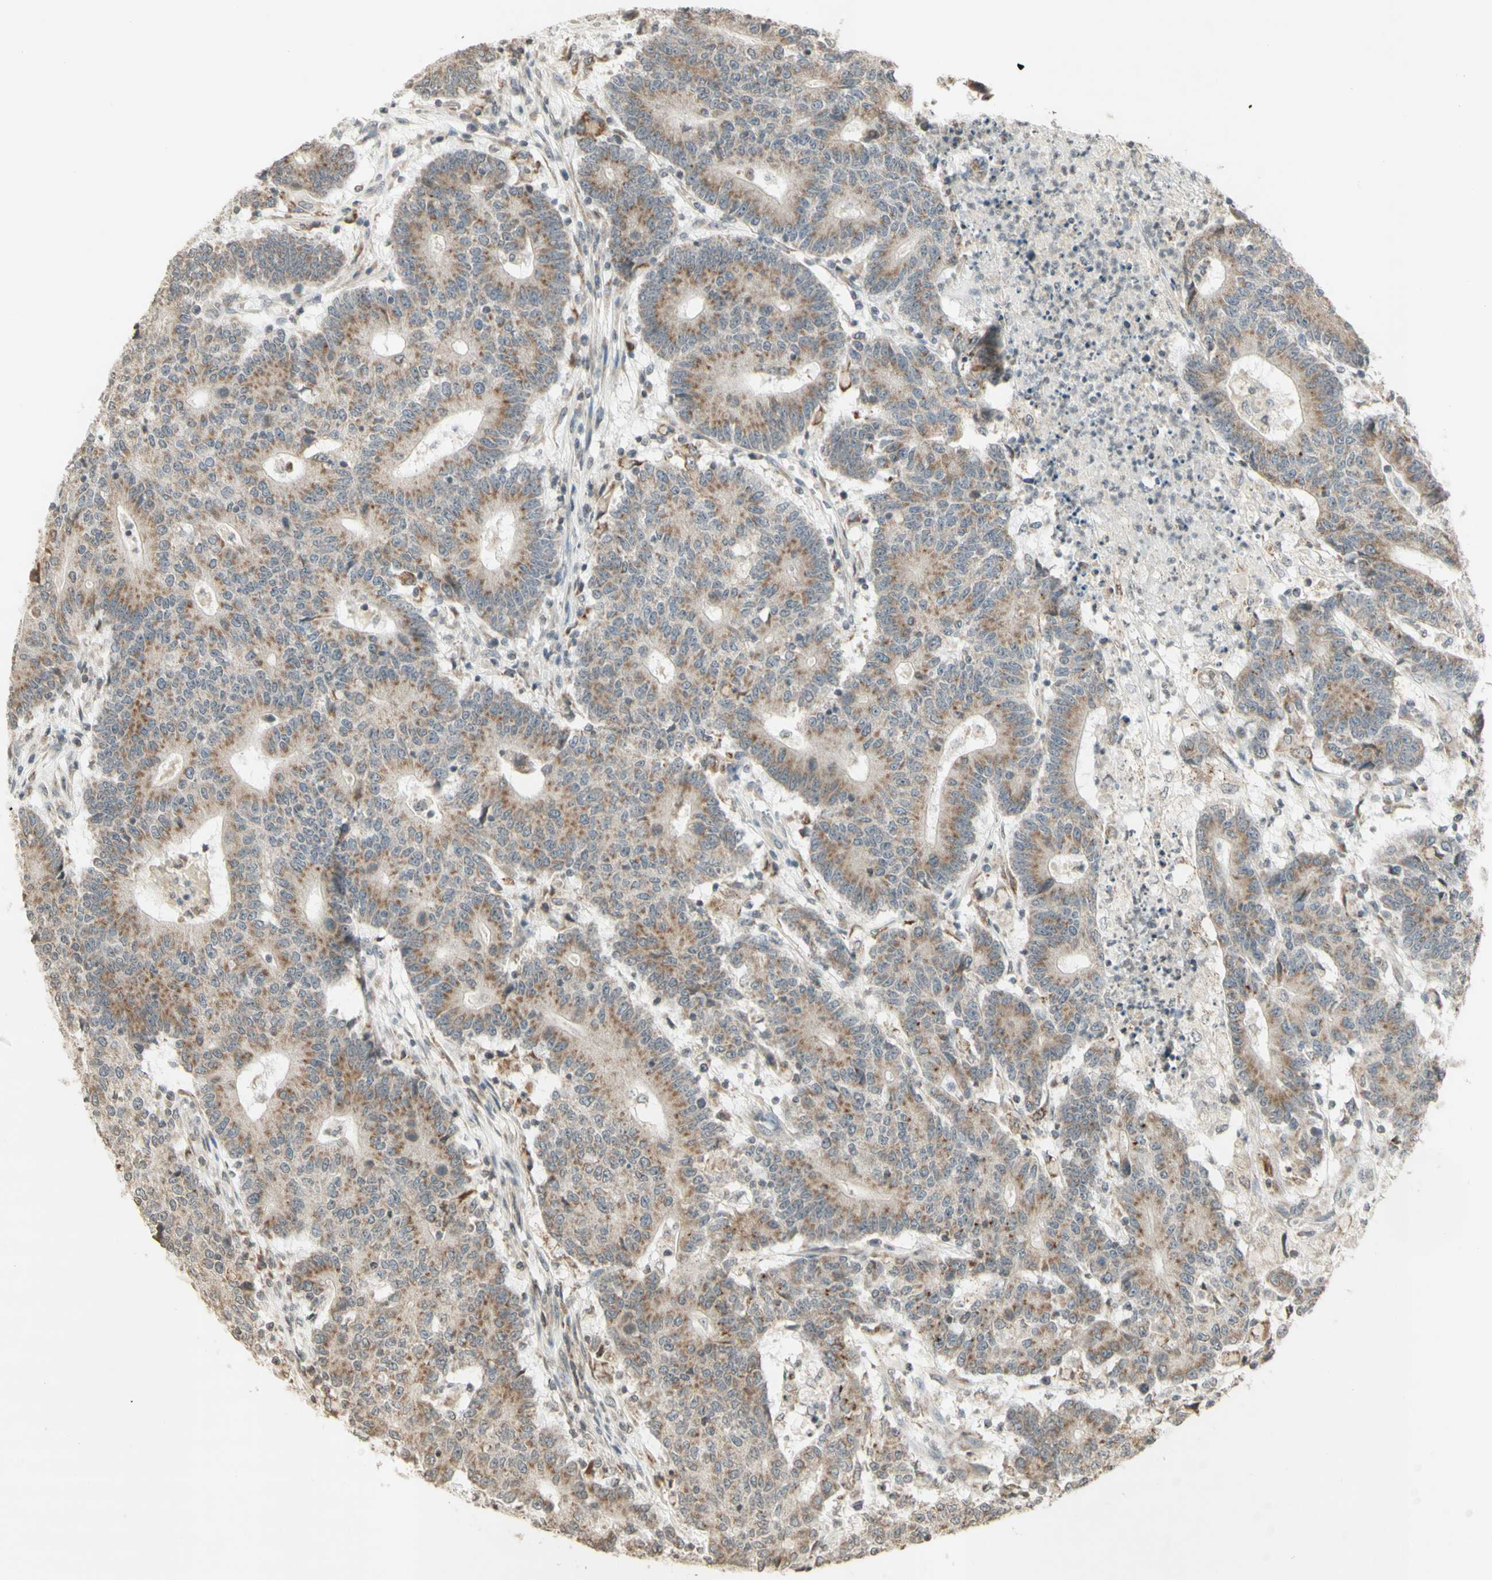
{"staining": {"intensity": "moderate", "quantity": ">75%", "location": "cytoplasmic/membranous"}, "tissue": "colorectal cancer", "cell_type": "Tumor cells", "image_type": "cancer", "snomed": [{"axis": "morphology", "description": "Normal tissue, NOS"}, {"axis": "morphology", "description": "Adenocarcinoma, NOS"}, {"axis": "topography", "description": "Colon"}], "caption": "Colorectal cancer stained with DAB (3,3'-diaminobenzidine) immunohistochemistry demonstrates medium levels of moderate cytoplasmic/membranous expression in approximately >75% of tumor cells. Immunohistochemistry stains the protein in brown and the nuclei are stained blue.", "gene": "CCNI", "patient": {"sex": "female", "age": 75}}